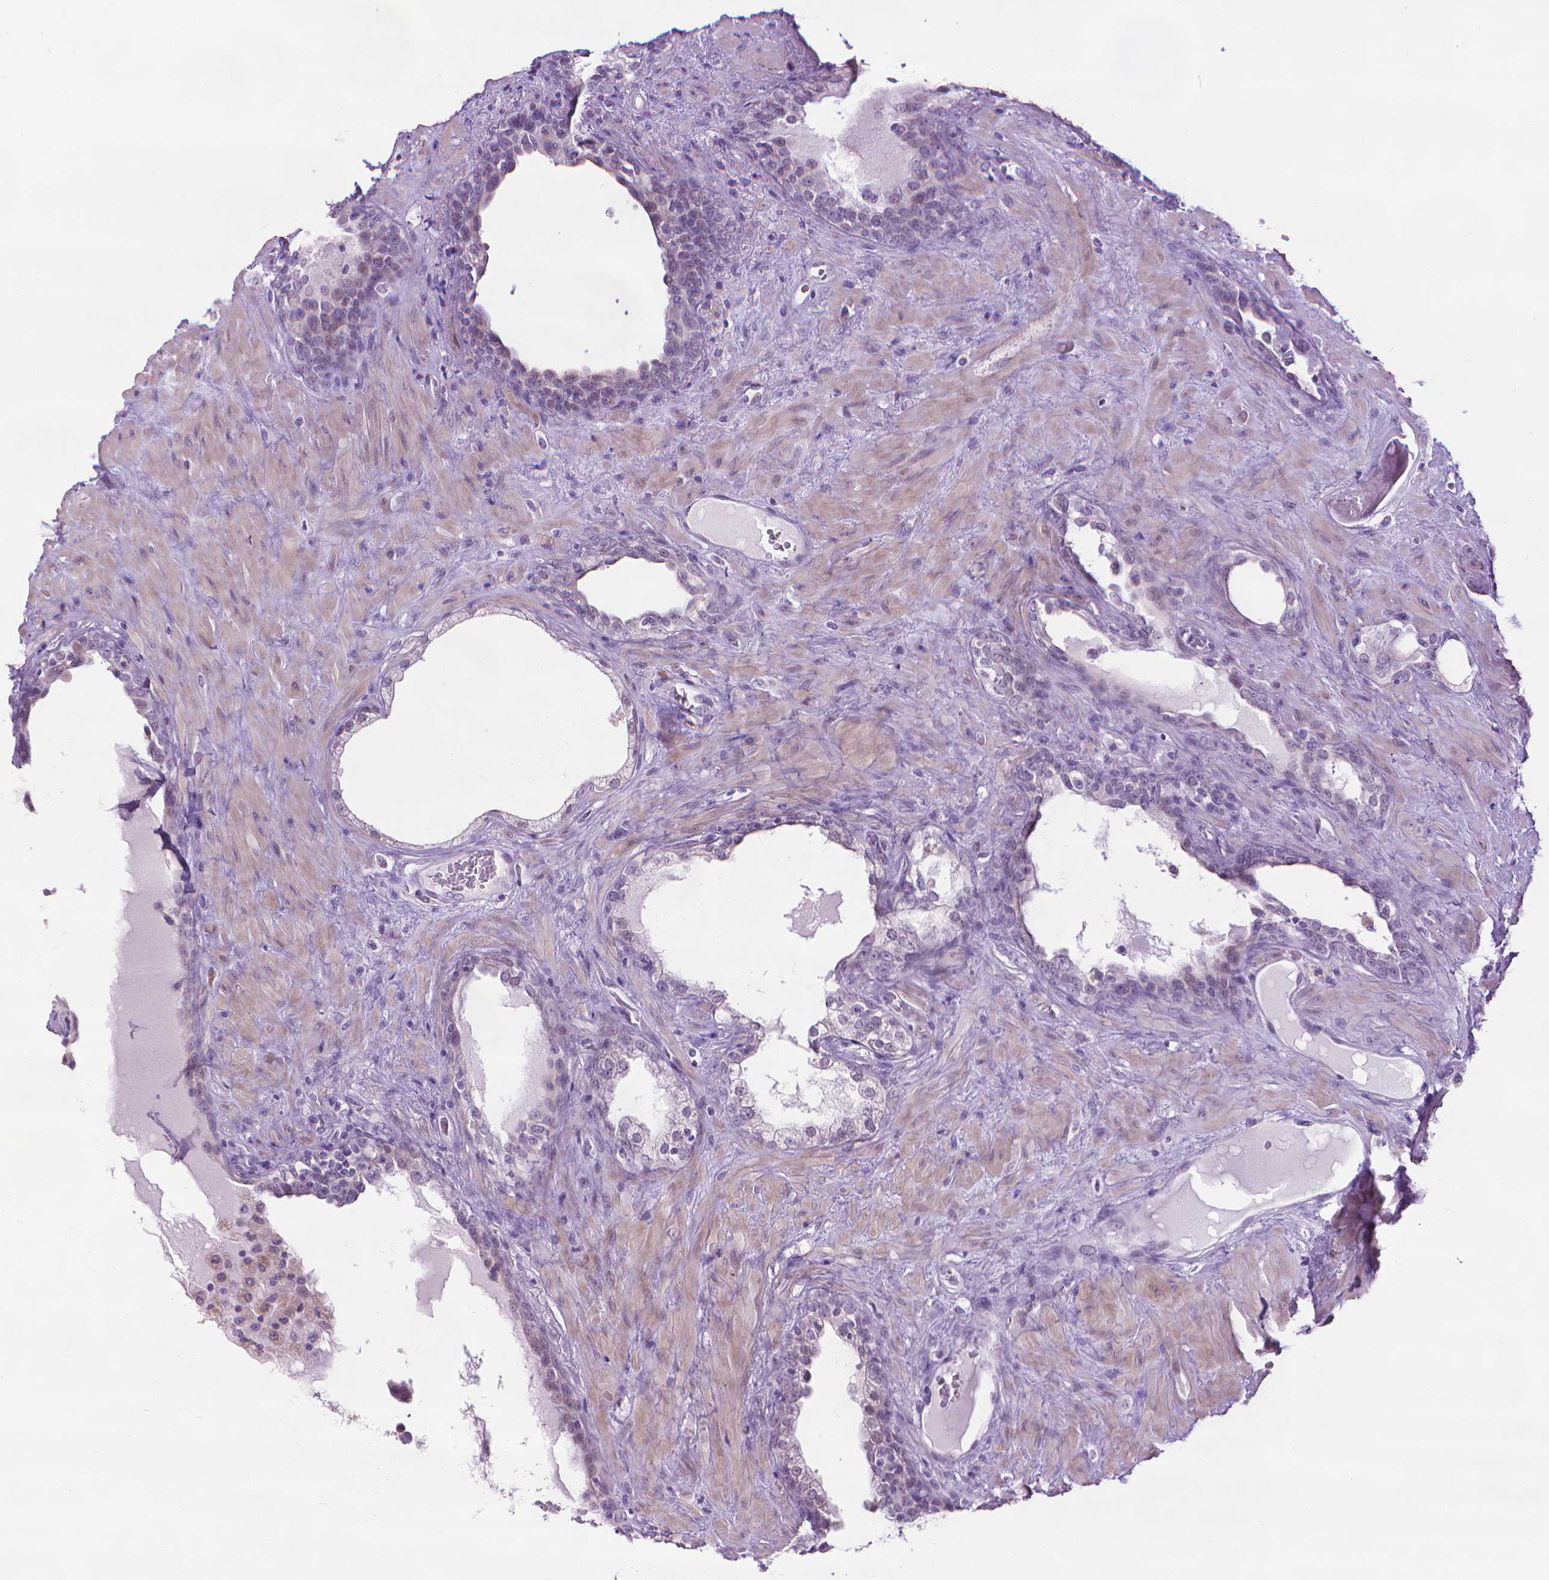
{"staining": {"intensity": "negative", "quantity": "none", "location": "none"}, "tissue": "prostate", "cell_type": "Glandular cells", "image_type": "normal", "snomed": [{"axis": "morphology", "description": "Normal tissue, NOS"}, {"axis": "topography", "description": "Prostate"}], "caption": "Prostate stained for a protein using immunohistochemistry (IHC) reveals no staining glandular cells.", "gene": "DNAI7", "patient": {"sex": "male", "age": 63}}